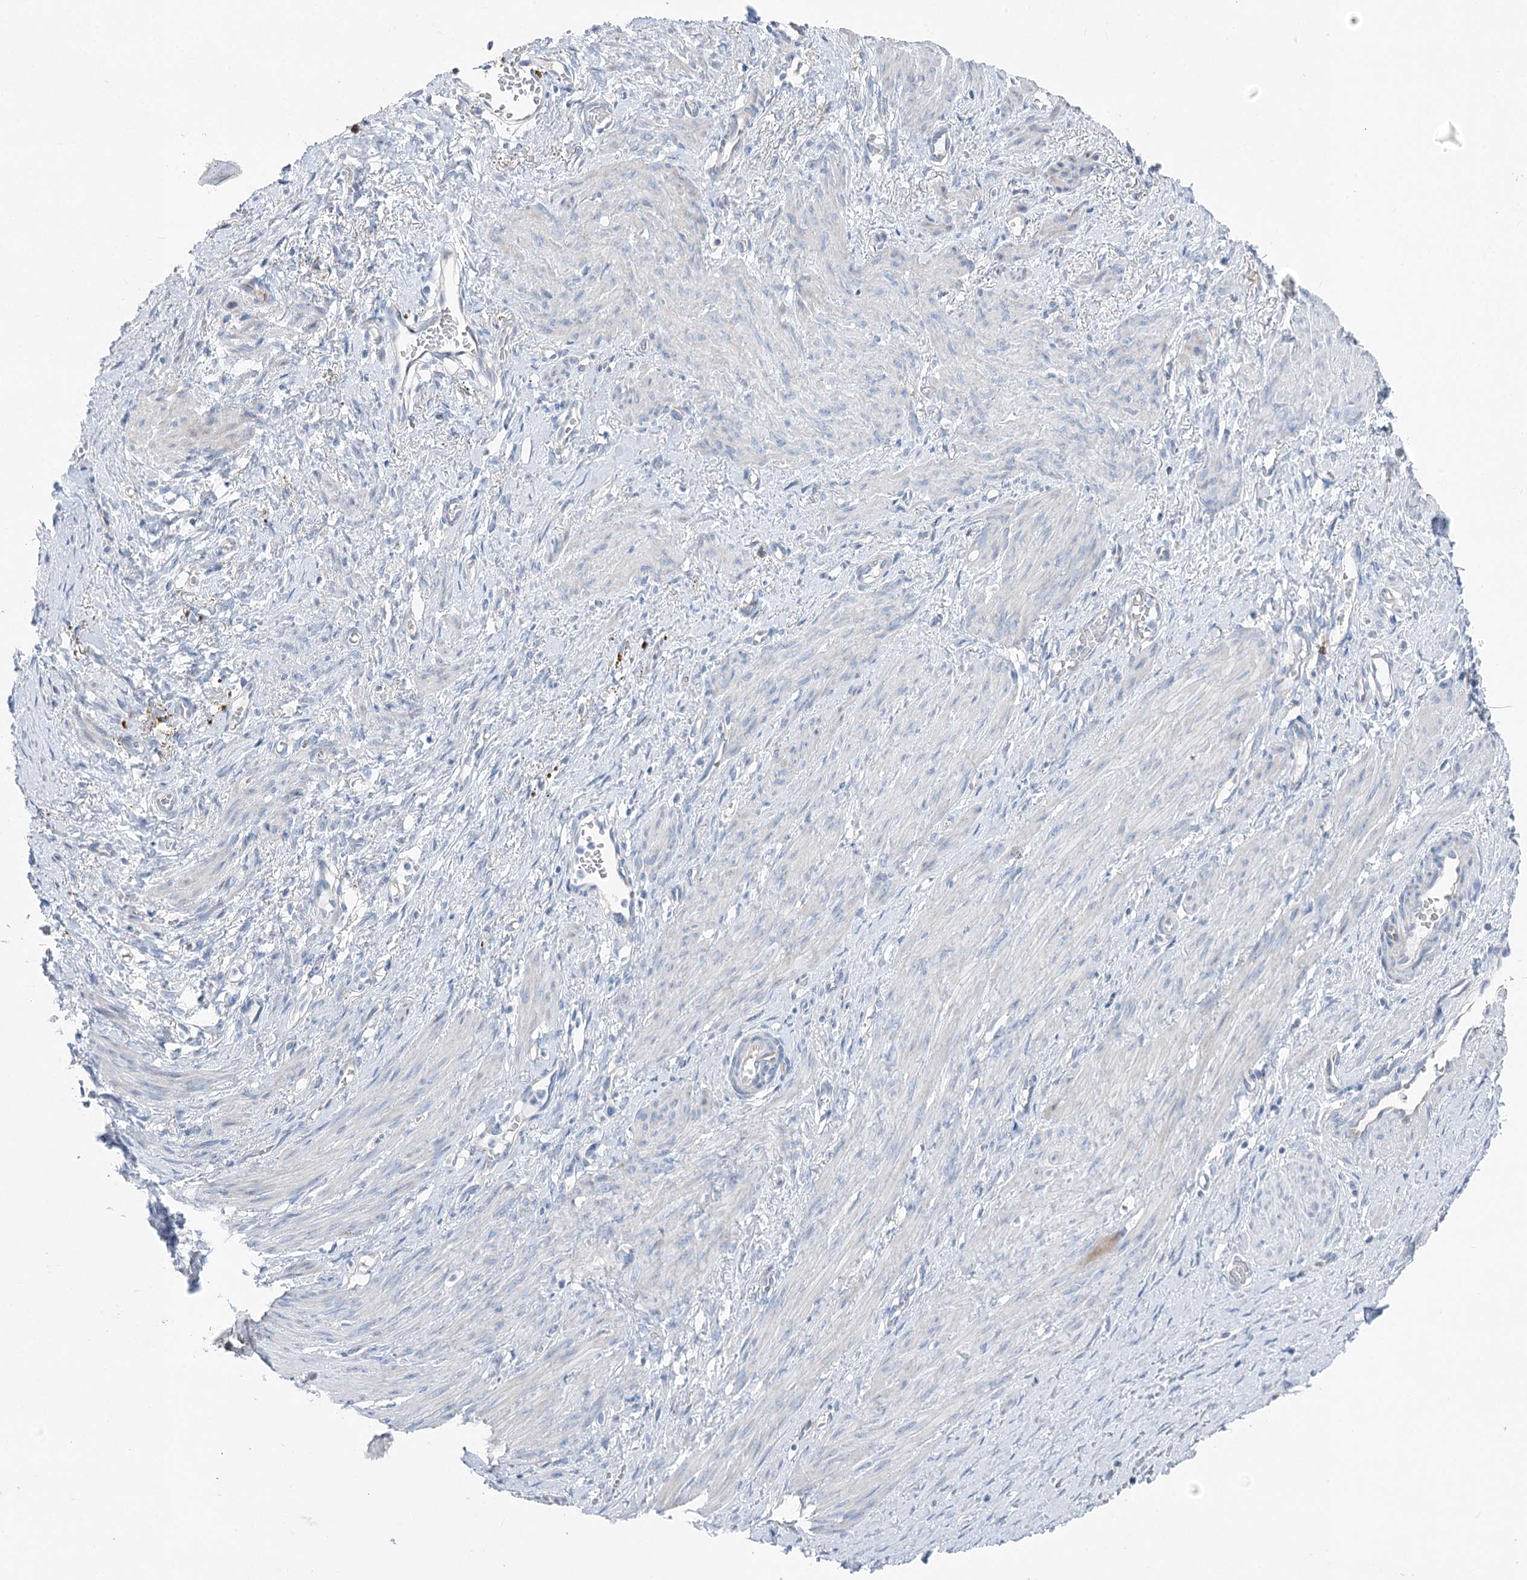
{"staining": {"intensity": "negative", "quantity": "none", "location": "none"}, "tissue": "smooth muscle", "cell_type": "Smooth muscle cells", "image_type": "normal", "snomed": [{"axis": "morphology", "description": "Normal tissue, NOS"}, {"axis": "topography", "description": "Endometrium"}], "caption": "Immunohistochemistry micrograph of normal smooth muscle: smooth muscle stained with DAB displays no significant protein expression in smooth muscle cells. (Brightfield microscopy of DAB (3,3'-diaminobenzidine) immunohistochemistry (IHC) at high magnification).", "gene": "POGLUT1", "patient": {"sex": "female", "age": 33}}